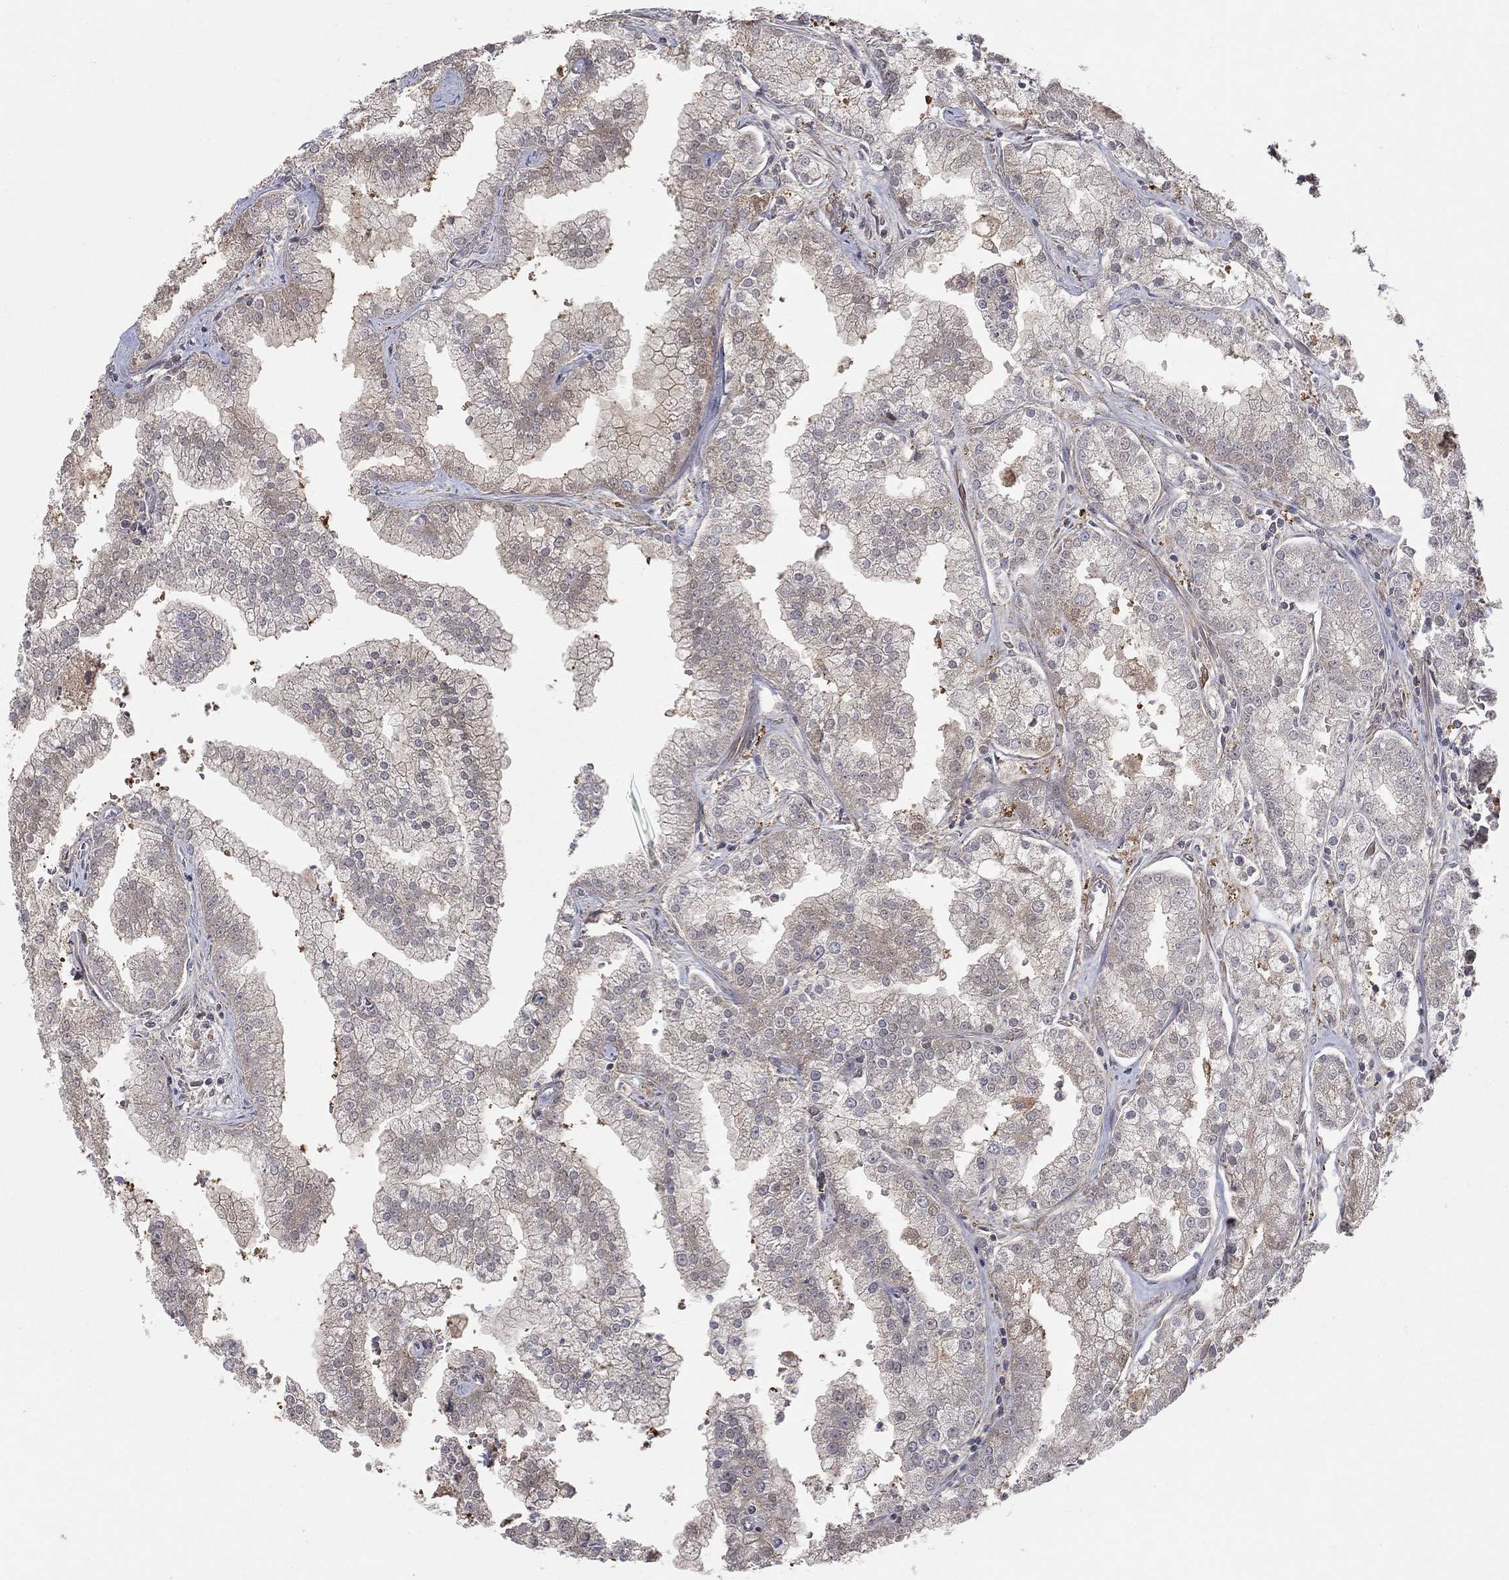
{"staining": {"intensity": "moderate", "quantity": "25%-75%", "location": "cytoplasmic/membranous"}, "tissue": "prostate cancer", "cell_type": "Tumor cells", "image_type": "cancer", "snomed": [{"axis": "morphology", "description": "Adenocarcinoma, NOS"}, {"axis": "topography", "description": "Prostate"}], "caption": "There is medium levels of moderate cytoplasmic/membranous positivity in tumor cells of adenocarcinoma (prostate), as demonstrated by immunohistochemical staining (brown color).", "gene": "CFAP161", "patient": {"sex": "male", "age": 70}}